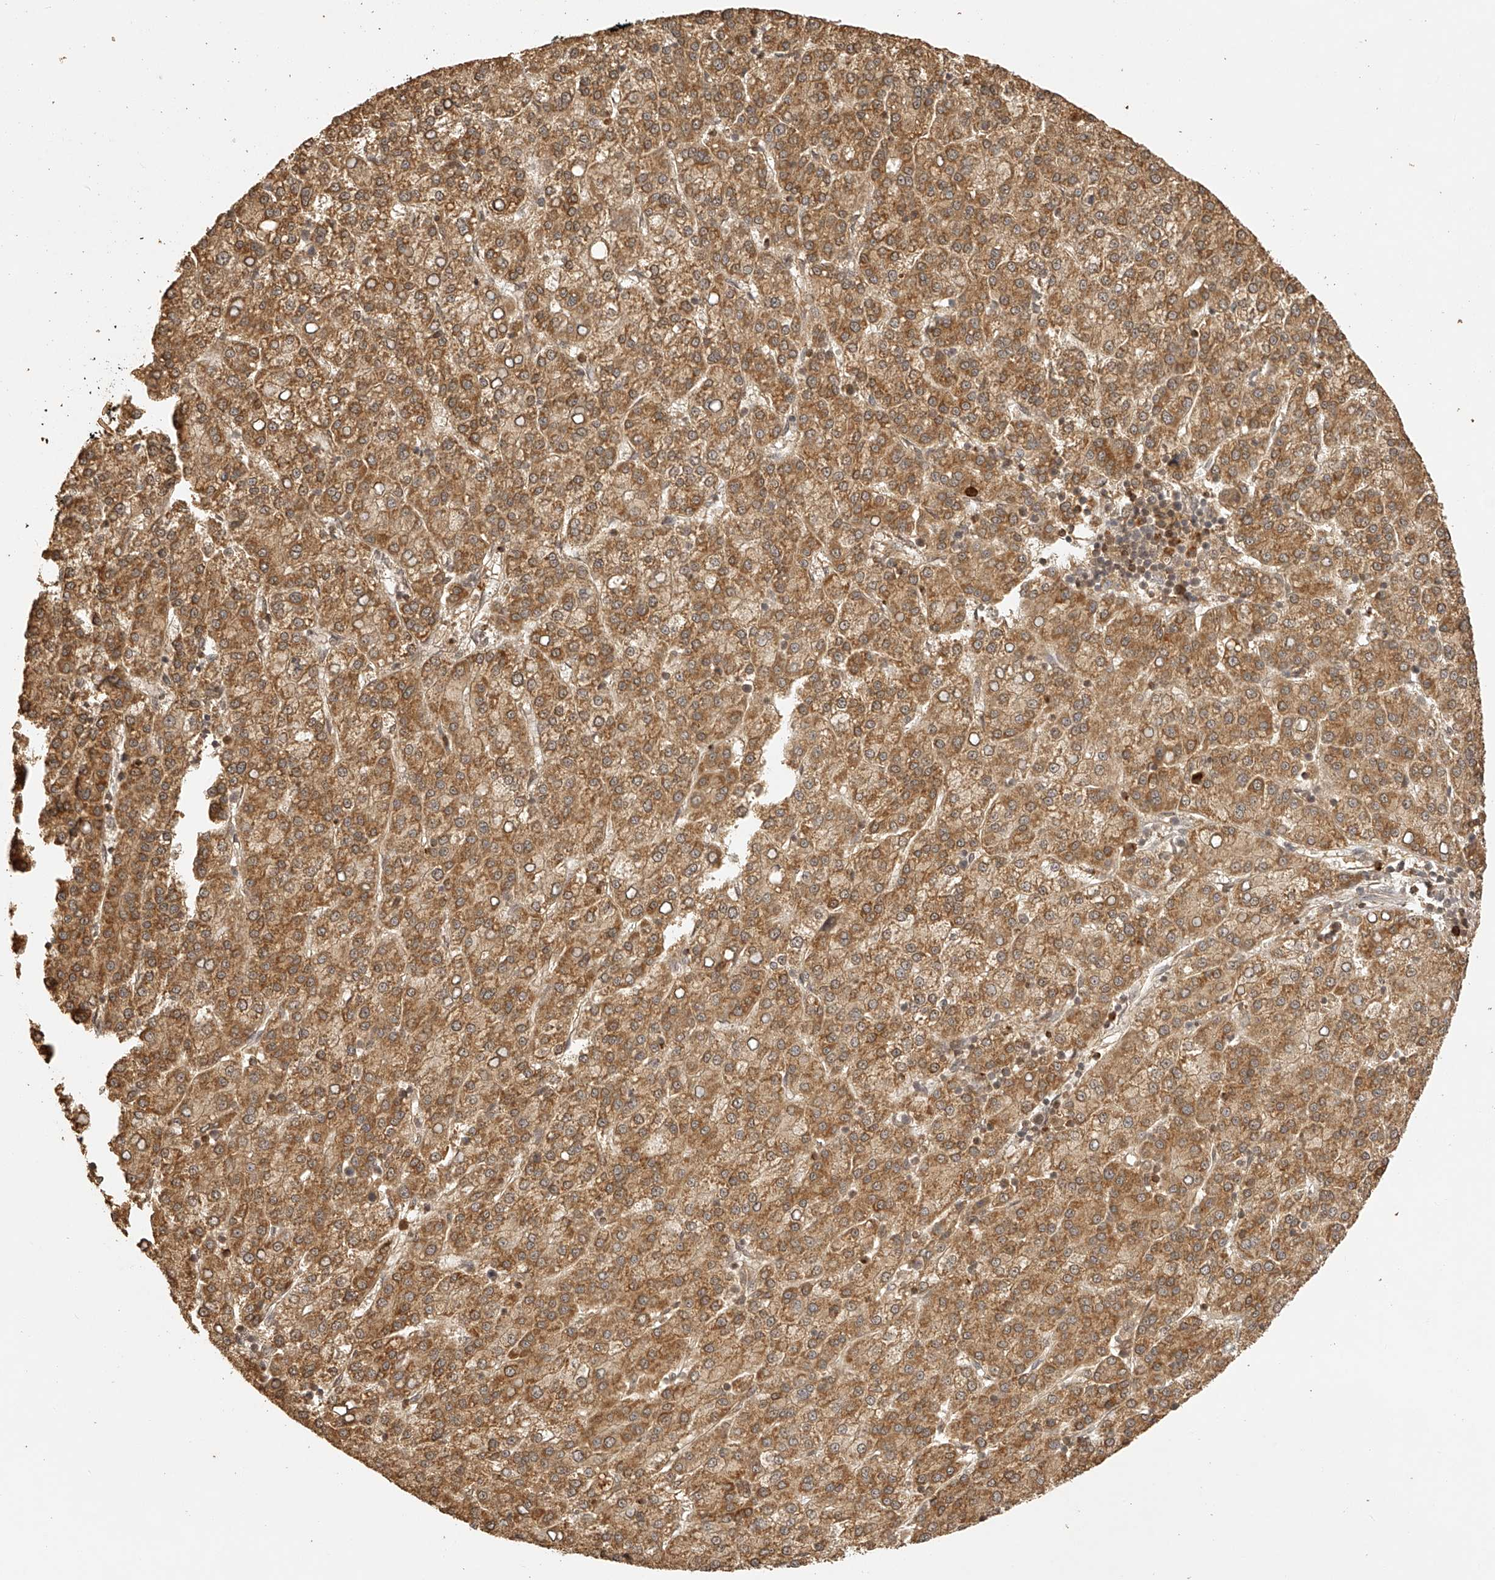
{"staining": {"intensity": "moderate", "quantity": ">75%", "location": "cytoplasmic/membranous"}, "tissue": "liver cancer", "cell_type": "Tumor cells", "image_type": "cancer", "snomed": [{"axis": "morphology", "description": "Carcinoma, Hepatocellular, NOS"}, {"axis": "topography", "description": "Liver"}], "caption": "About >75% of tumor cells in human hepatocellular carcinoma (liver) show moderate cytoplasmic/membranous protein staining as visualized by brown immunohistochemical staining.", "gene": "BCL2L11", "patient": {"sex": "female", "age": 58}}